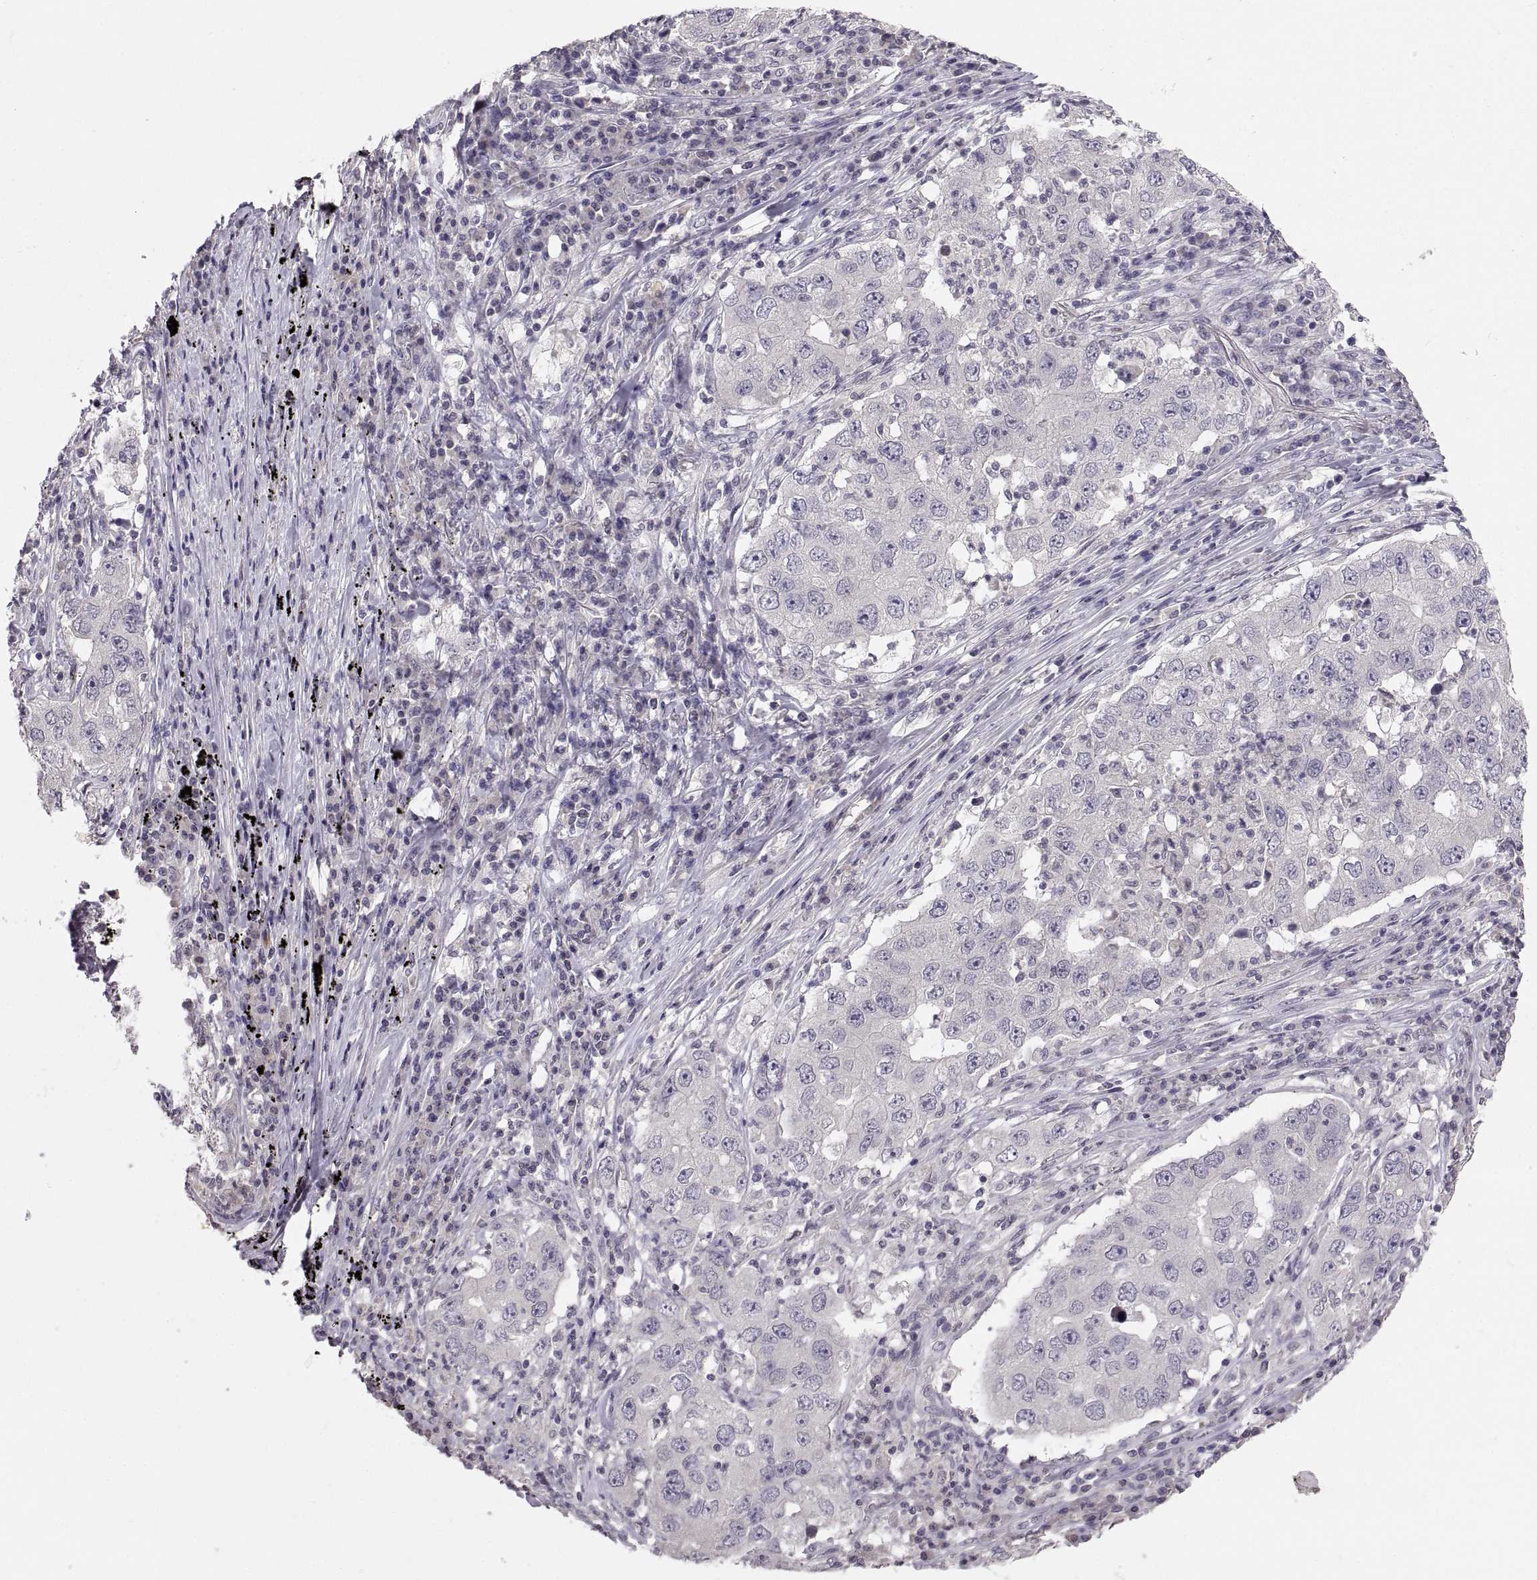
{"staining": {"intensity": "negative", "quantity": "none", "location": "none"}, "tissue": "lung cancer", "cell_type": "Tumor cells", "image_type": "cancer", "snomed": [{"axis": "morphology", "description": "Adenocarcinoma, NOS"}, {"axis": "topography", "description": "Lung"}], "caption": "The histopathology image demonstrates no significant staining in tumor cells of lung cancer. Nuclei are stained in blue.", "gene": "PAX2", "patient": {"sex": "male", "age": 73}}